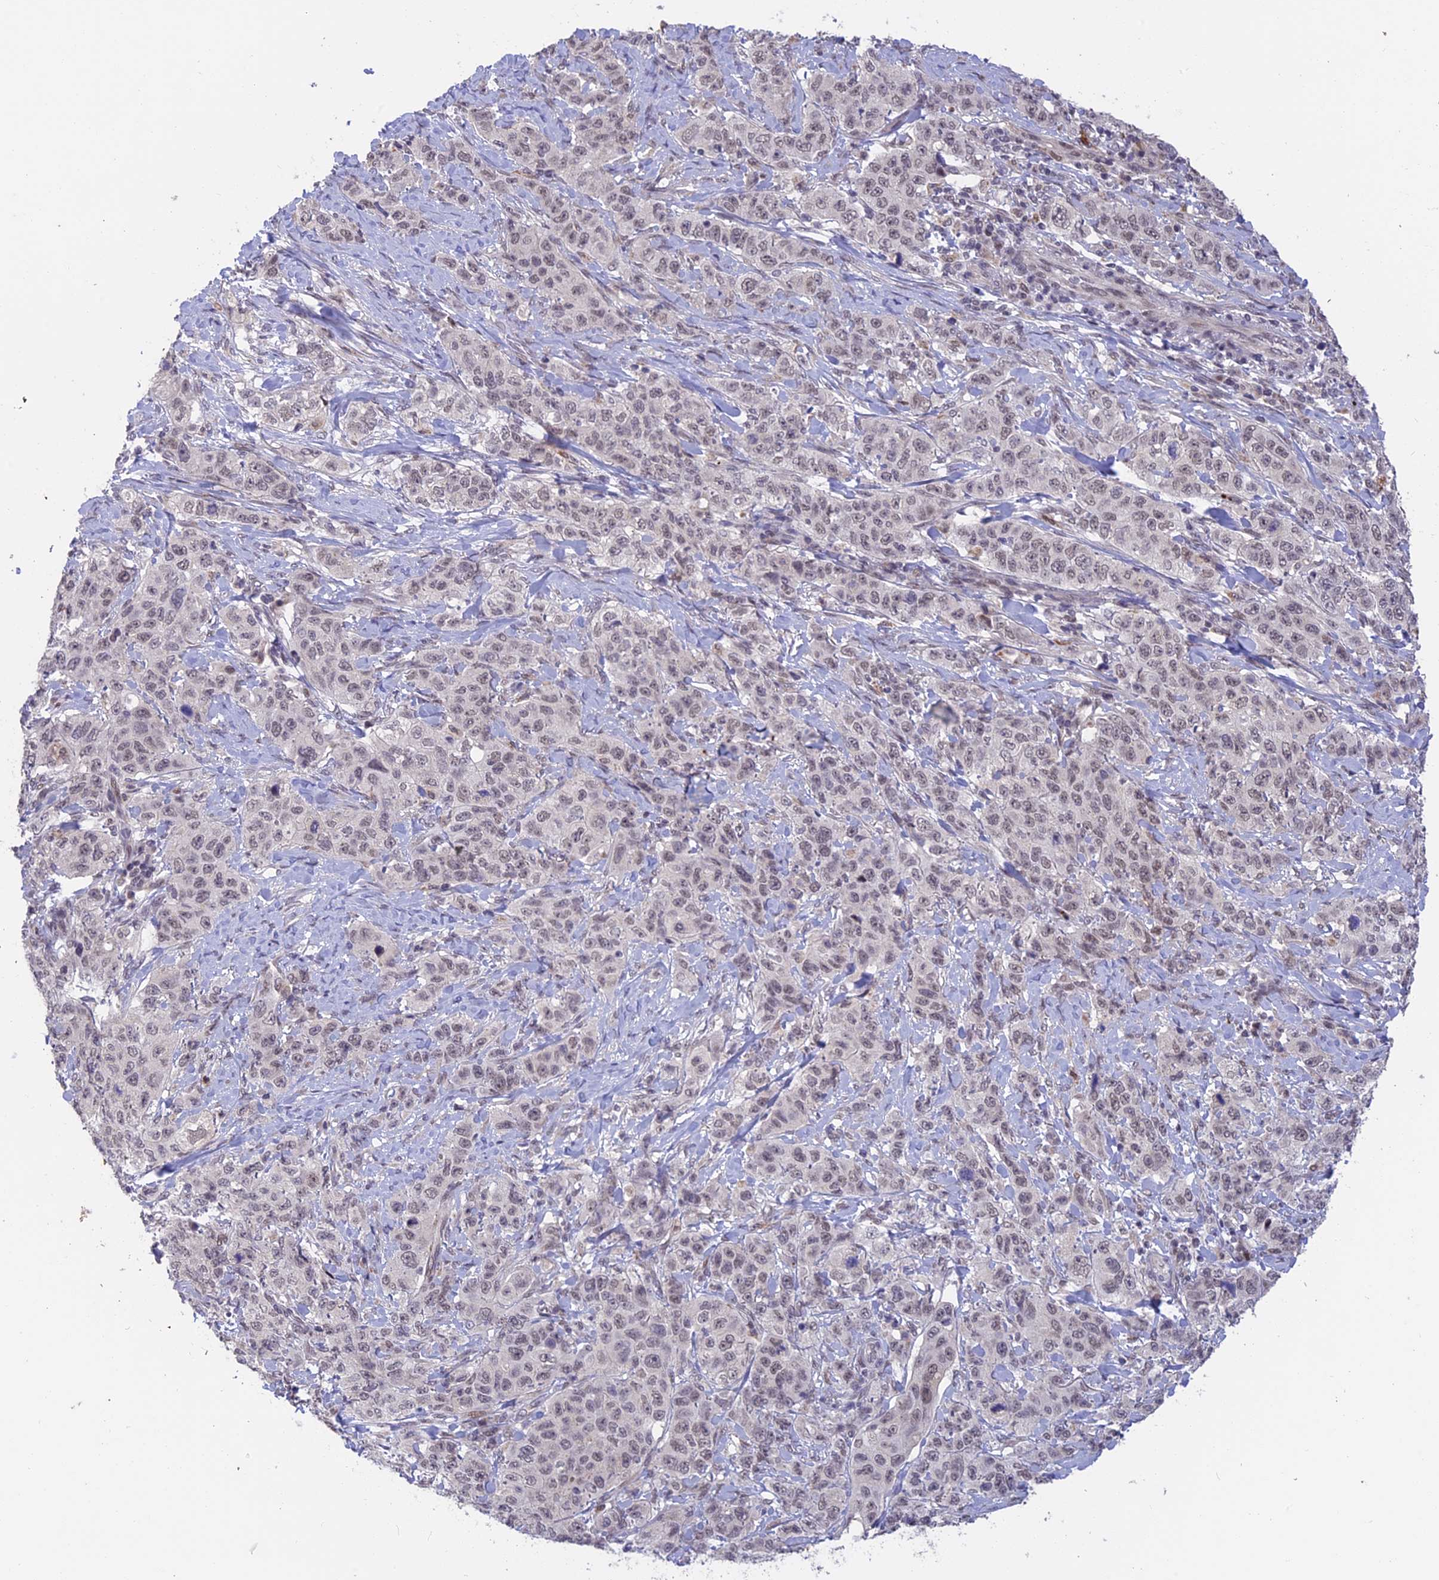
{"staining": {"intensity": "negative", "quantity": "none", "location": "none"}, "tissue": "stomach cancer", "cell_type": "Tumor cells", "image_type": "cancer", "snomed": [{"axis": "morphology", "description": "Adenocarcinoma, NOS"}, {"axis": "topography", "description": "Stomach"}], "caption": "Immunohistochemistry photomicrograph of neoplastic tissue: human stomach cancer stained with DAB (3,3'-diaminobenzidine) demonstrates no significant protein positivity in tumor cells.", "gene": "POLR2C", "patient": {"sex": "male", "age": 48}}